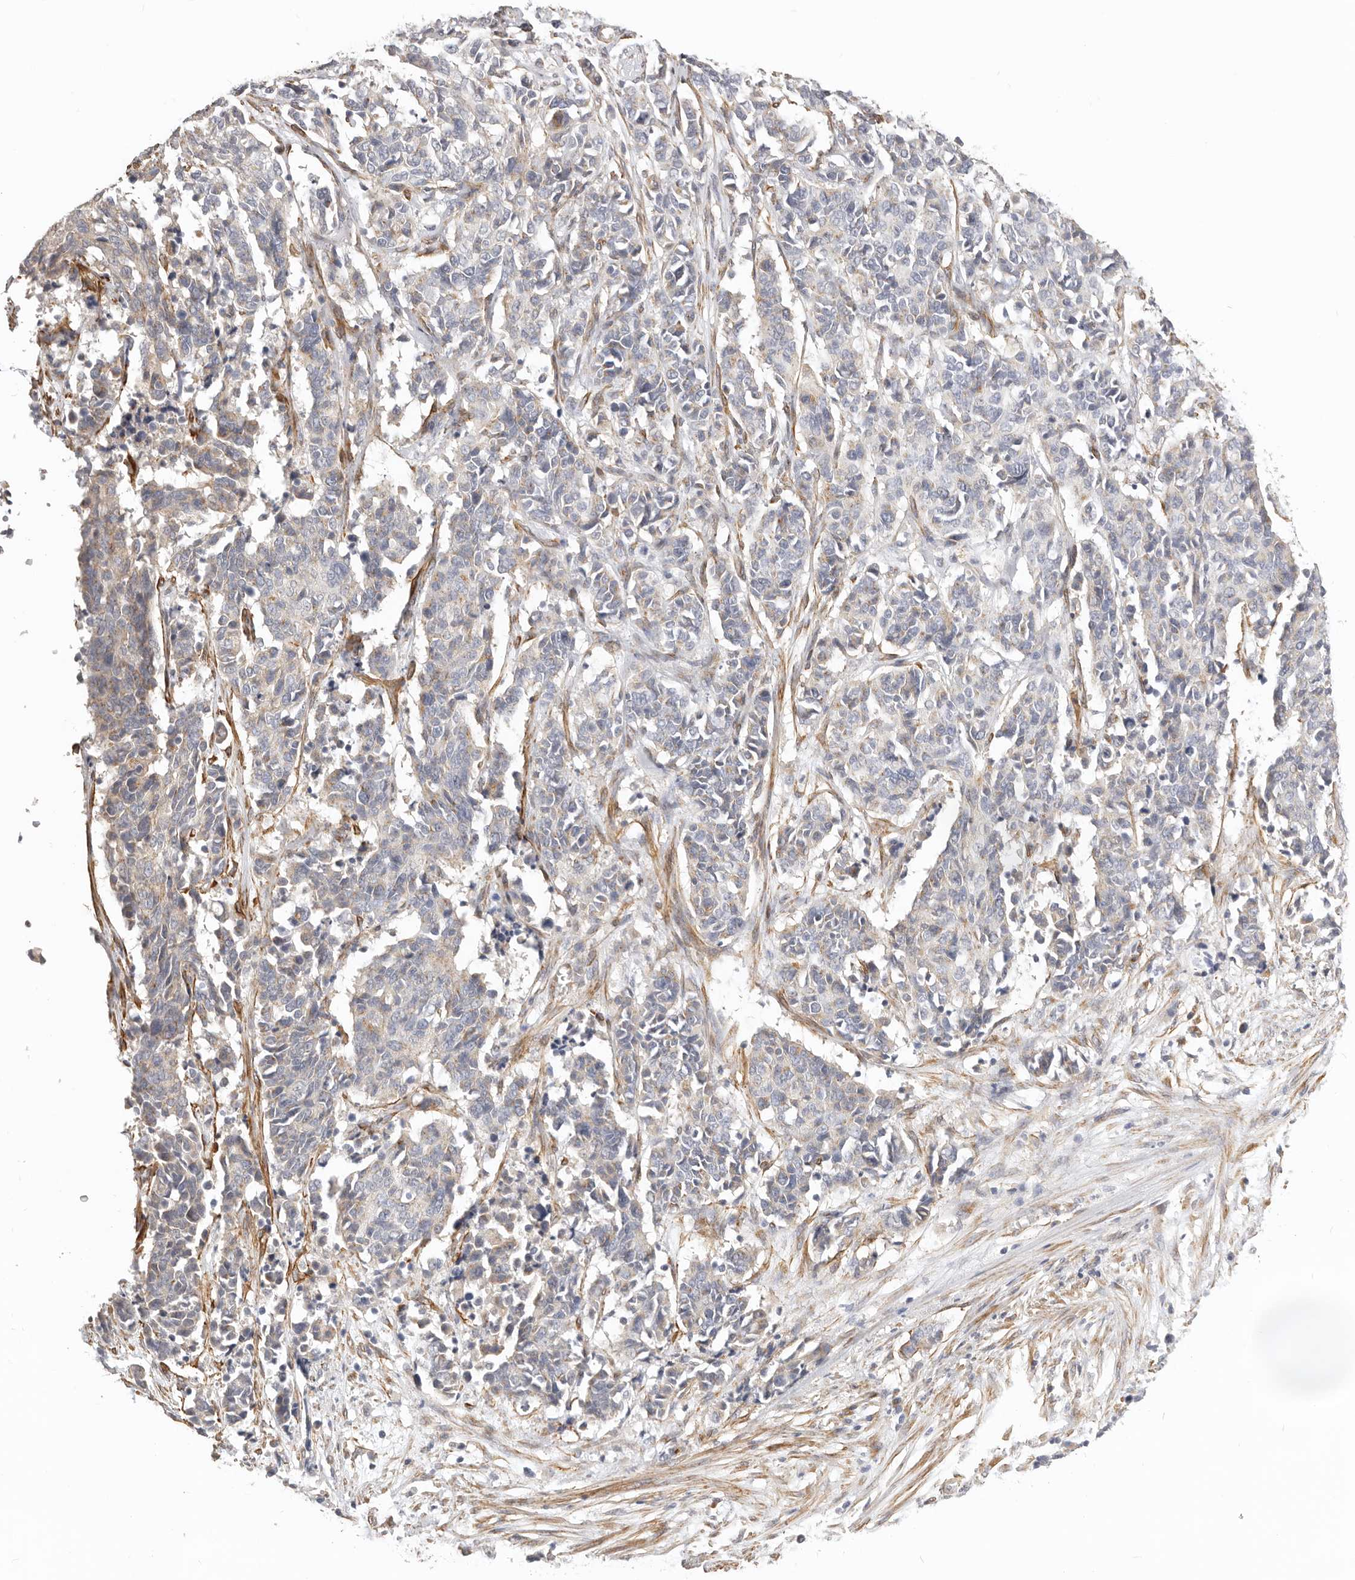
{"staining": {"intensity": "weak", "quantity": ">75%", "location": "cytoplasmic/membranous"}, "tissue": "cervical cancer", "cell_type": "Tumor cells", "image_type": "cancer", "snomed": [{"axis": "morphology", "description": "Normal tissue, NOS"}, {"axis": "morphology", "description": "Squamous cell carcinoma, NOS"}, {"axis": "topography", "description": "Cervix"}], "caption": "A low amount of weak cytoplasmic/membranous positivity is appreciated in approximately >75% of tumor cells in cervical cancer (squamous cell carcinoma) tissue.", "gene": "RABAC1", "patient": {"sex": "female", "age": 35}}